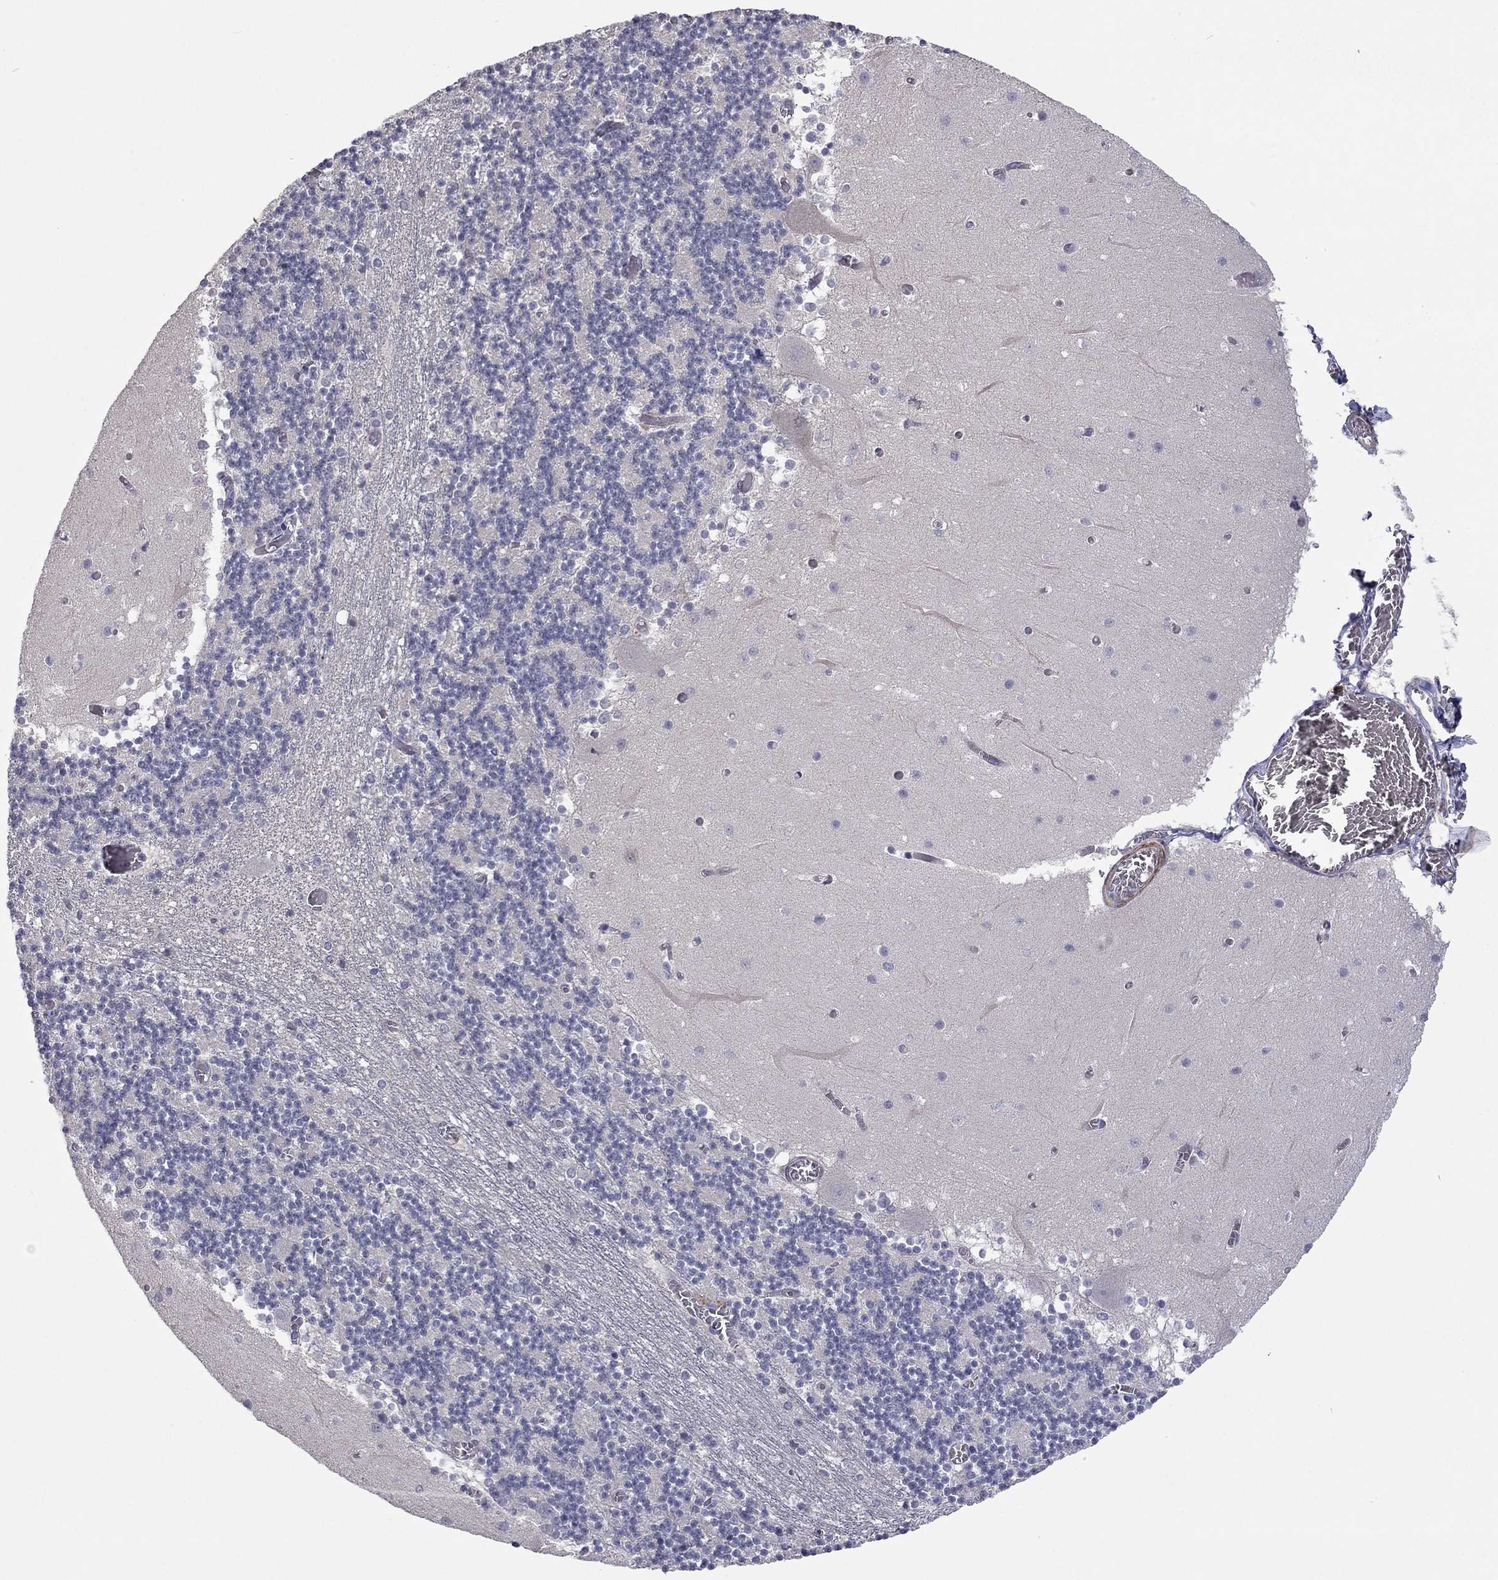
{"staining": {"intensity": "negative", "quantity": "none", "location": "none"}, "tissue": "cerebellum", "cell_type": "Cells in granular layer", "image_type": "normal", "snomed": [{"axis": "morphology", "description": "Normal tissue, NOS"}, {"axis": "topography", "description": "Cerebellum"}], "caption": "The histopathology image shows no staining of cells in granular layer in unremarkable cerebellum. (Brightfield microscopy of DAB (3,3'-diaminobenzidine) IHC at high magnification).", "gene": "IP6K3", "patient": {"sex": "female", "age": 28}}